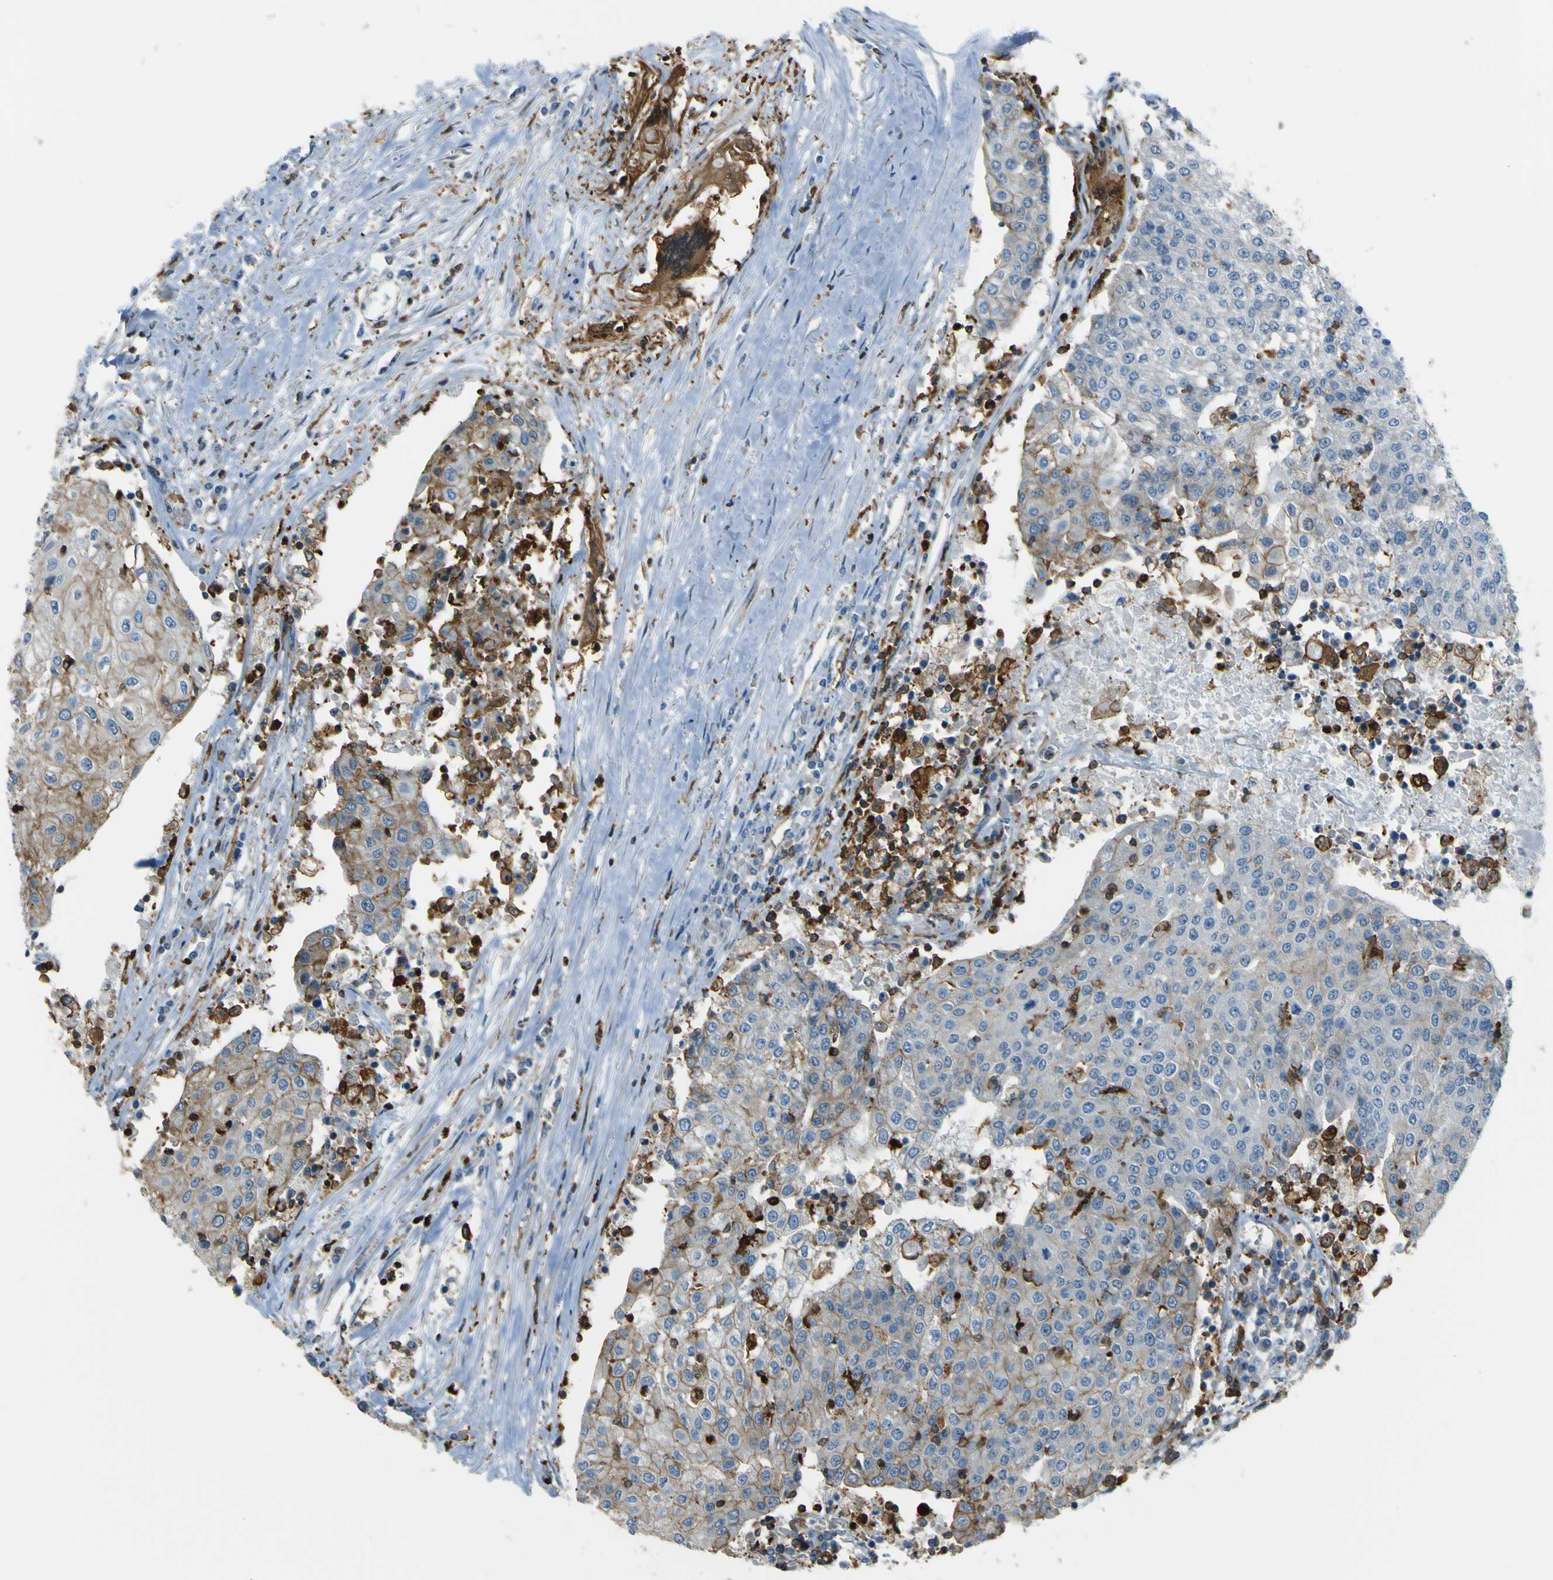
{"staining": {"intensity": "weak", "quantity": "<25%", "location": "cytoplasmic/membranous"}, "tissue": "urothelial cancer", "cell_type": "Tumor cells", "image_type": "cancer", "snomed": [{"axis": "morphology", "description": "Urothelial carcinoma, High grade"}, {"axis": "topography", "description": "Urinary bladder"}], "caption": "Immunohistochemistry image of neoplastic tissue: human urothelial carcinoma (high-grade) stained with DAB exhibits no significant protein positivity in tumor cells.", "gene": "PCDHB5", "patient": {"sex": "female", "age": 85}}